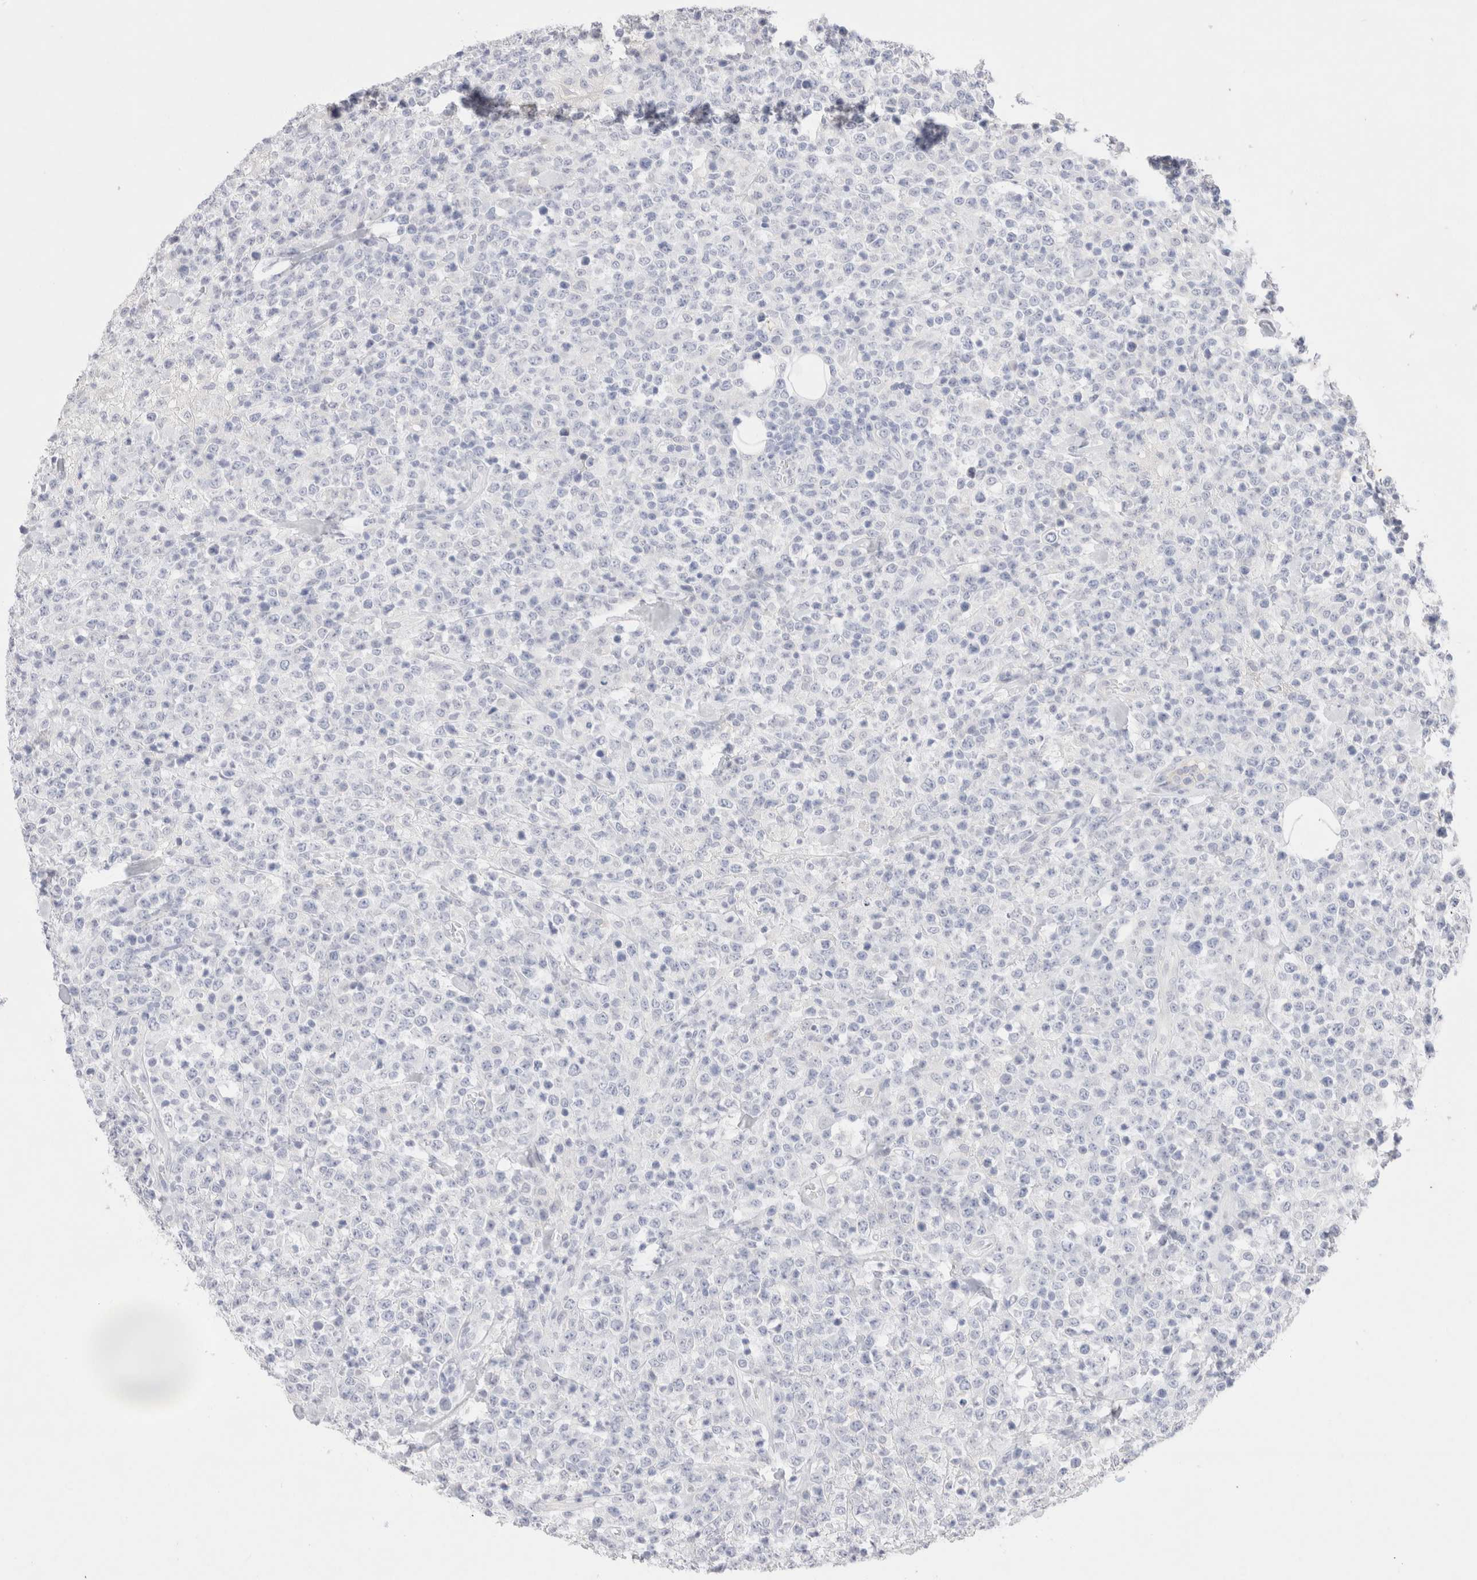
{"staining": {"intensity": "negative", "quantity": "none", "location": "none"}, "tissue": "lymphoma", "cell_type": "Tumor cells", "image_type": "cancer", "snomed": [{"axis": "morphology", "description": "Malignant lymphoma, non-Hodgkin's type, High grade"}, {"axis": "topography", "description": "Colon"}], "caption": "A histopathology image of high-grade malignant lymphoma, non-Hodgkin's type stained for a protein displays no brown staining in tumor cells.", "gene": "EPCAM", "patient": {"sex": "female", "age": 53}}